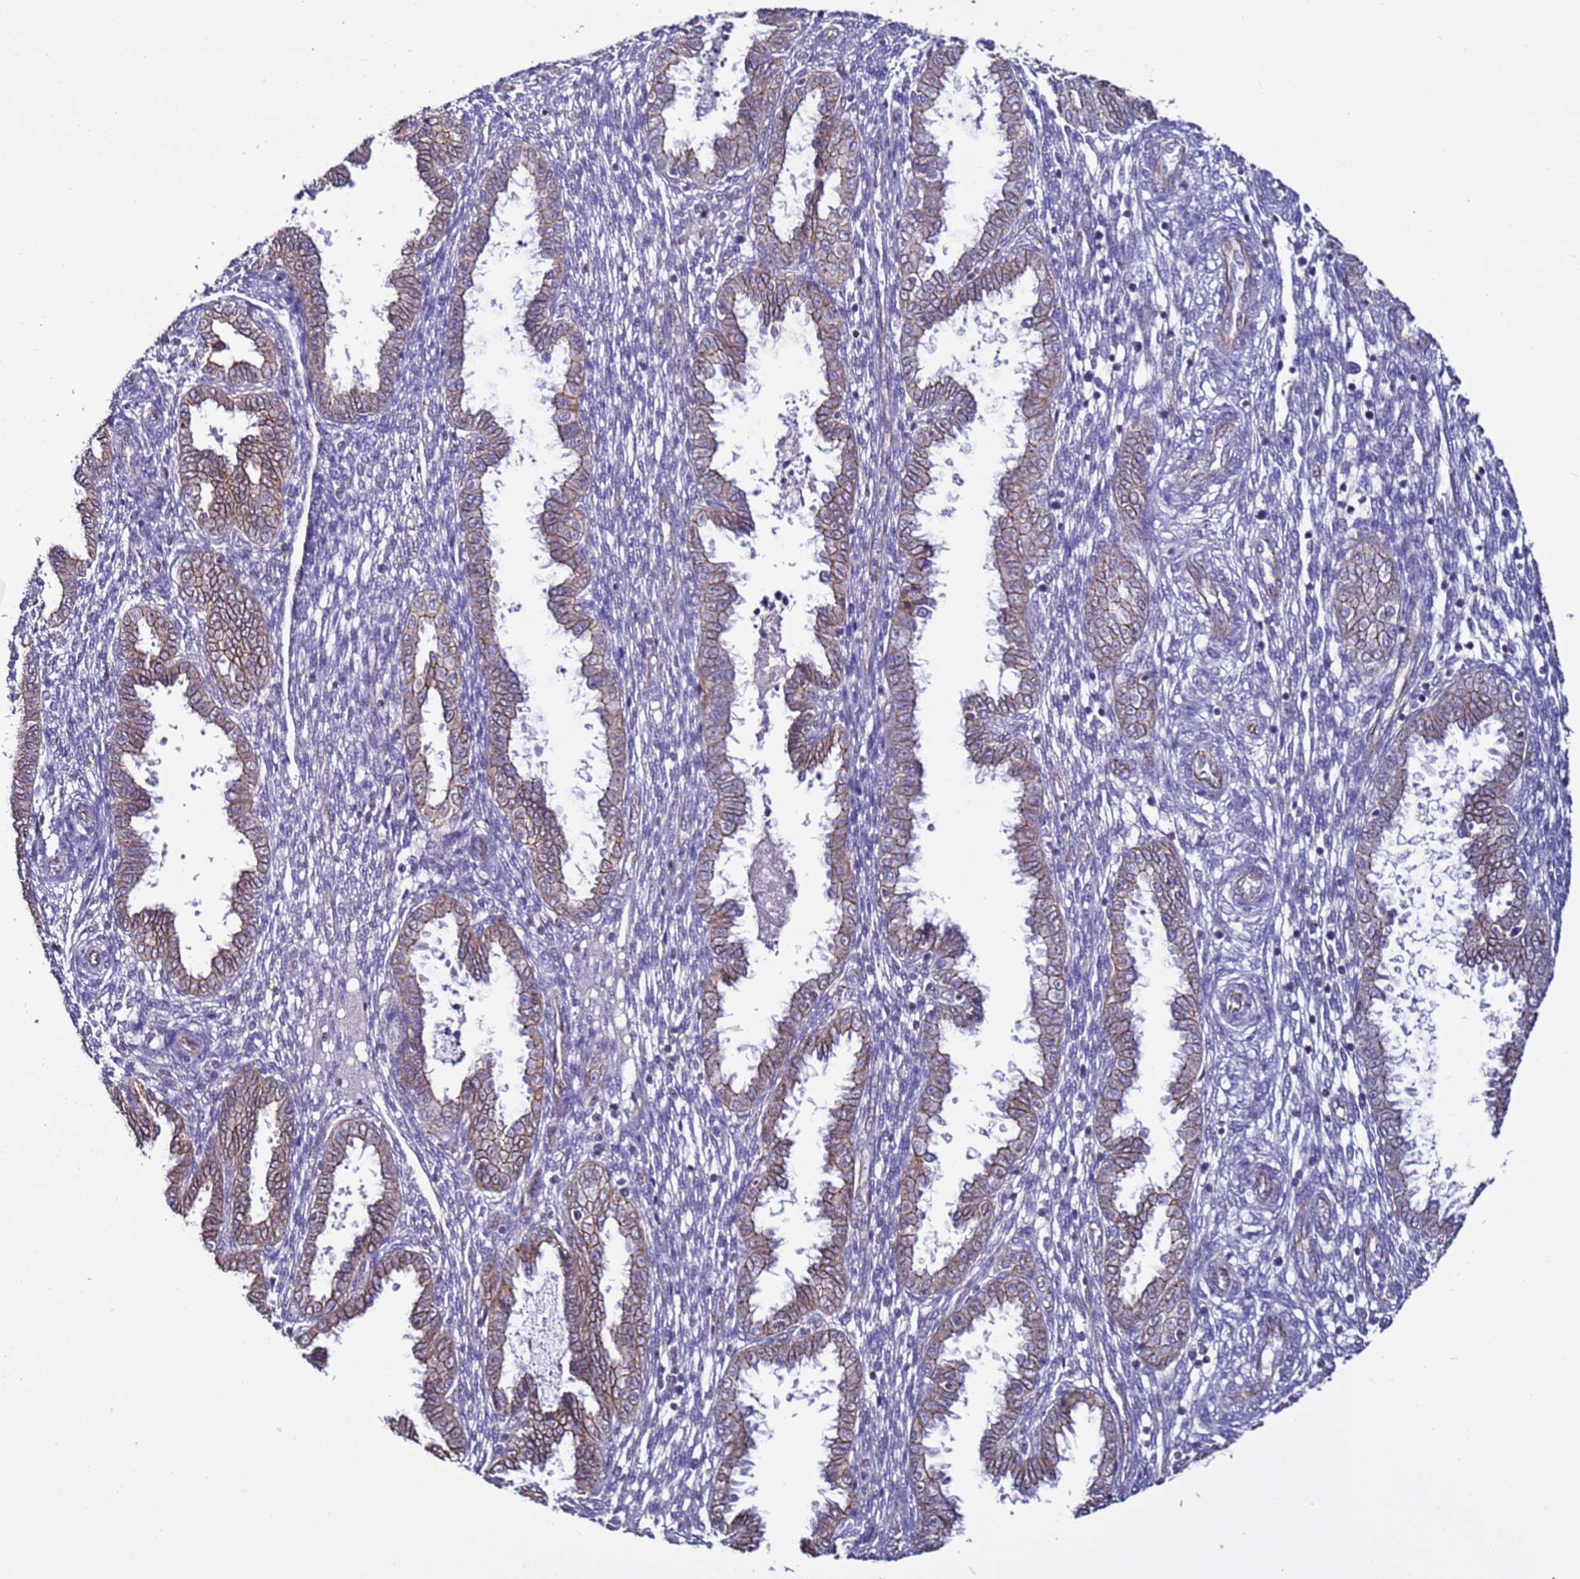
{"staining": {"intensity": "negative", "quantity": "none", "location": "none"}, "tissue": "endometrium", "cell_type": "Cells in endometrial stroma", "image_type": "normal", "snomed": [{"axis": "morphology", "description": "Normal tissue, NOS"}, {"axis": "topography", "description": "Endometrium"}], "caption": "A photomicrograph of endometrium stained for a protein exhibits no brown staining in cells in endometrial stroma. The staining was performed using DAB to visualize the protein expression in brown, while the nuclei were stained in blue with hematoxylin (Magnification: 20x).", "gene": "TENM3", "patient": {"sex": "female", "age": 33}}